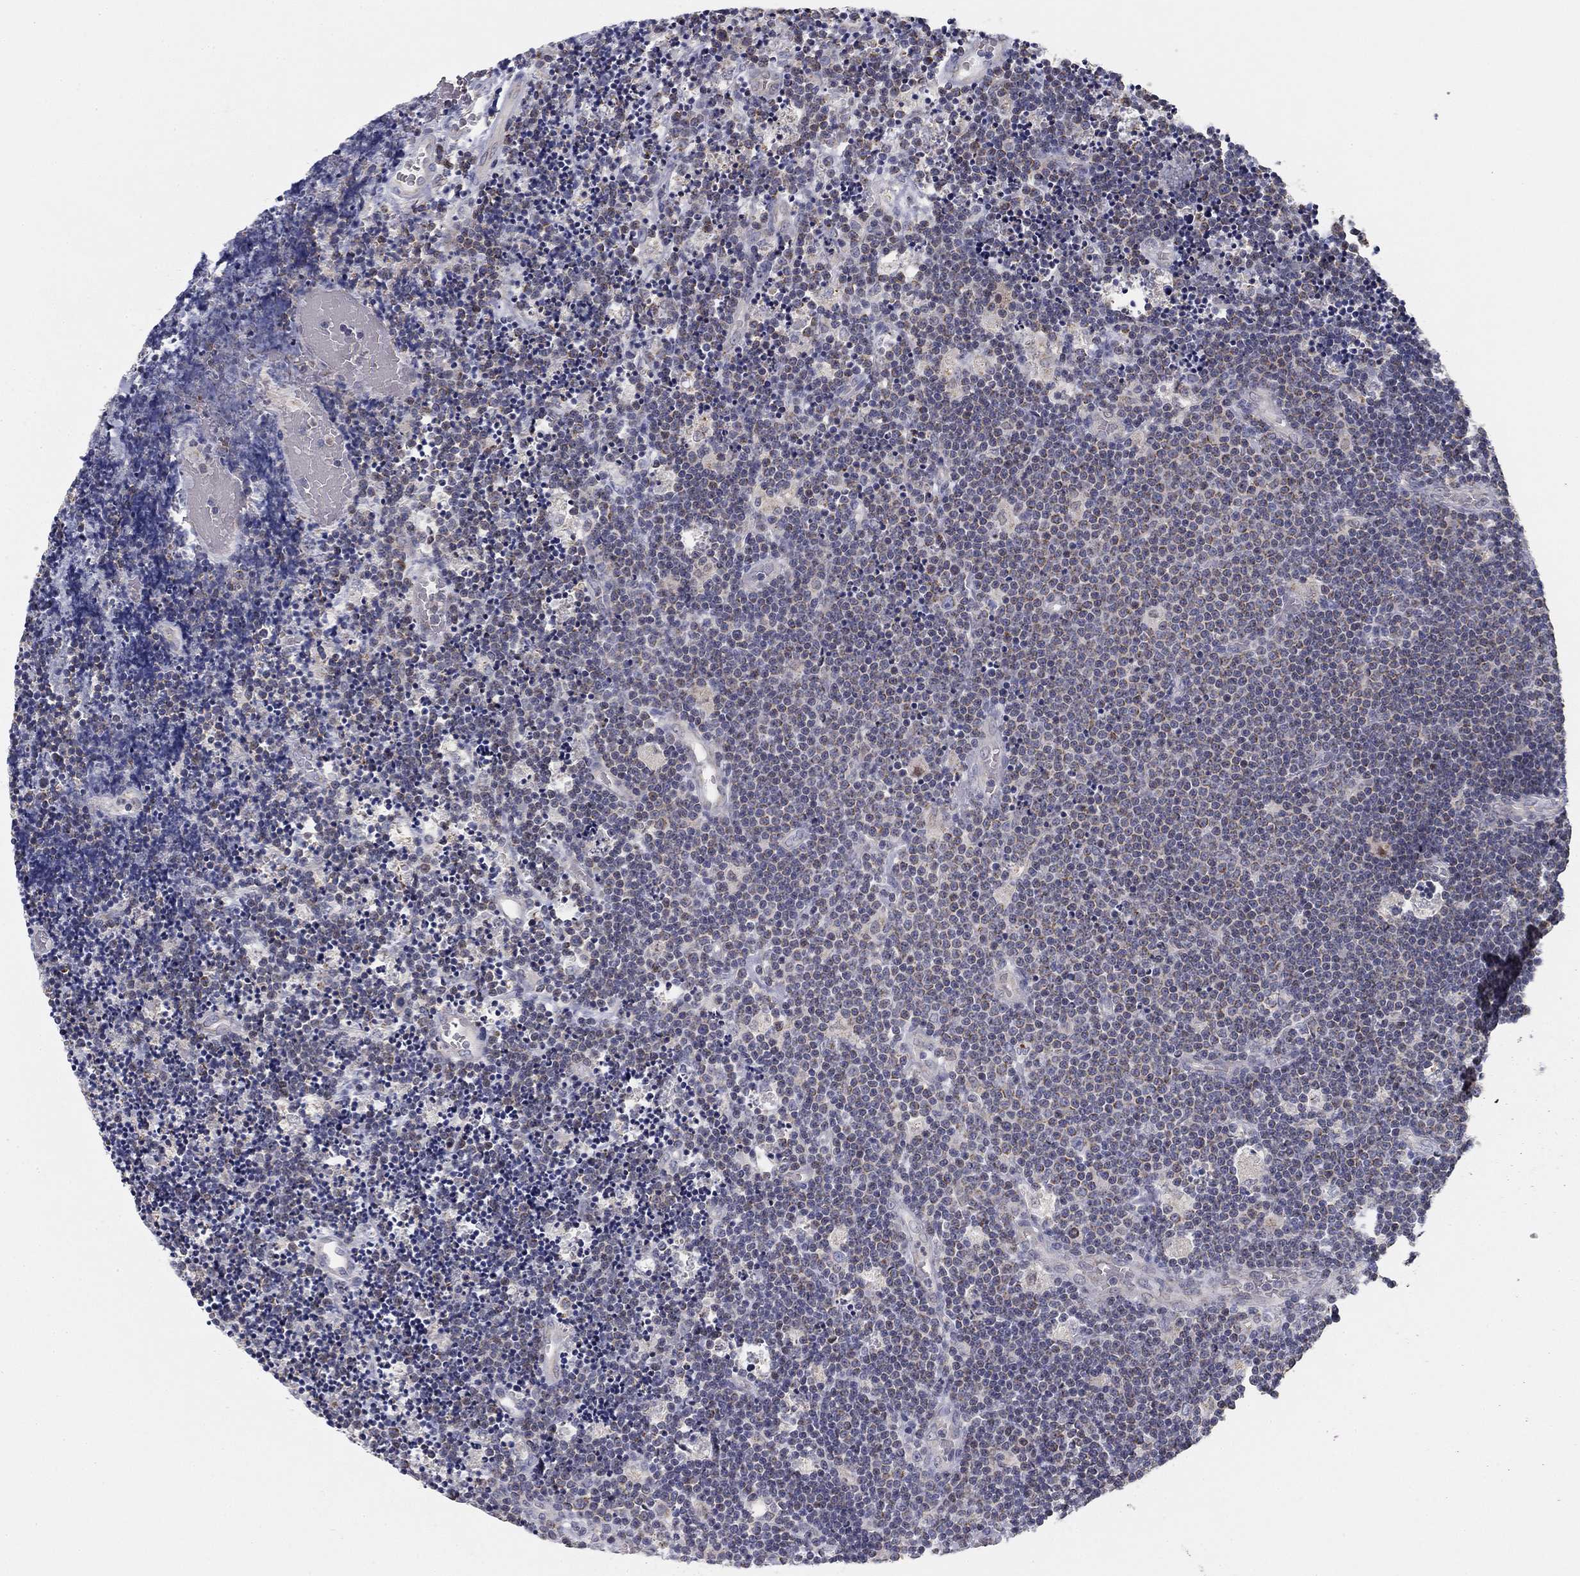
{"staining": {"intensity": "negative", "quantity": "none", "location": "none"}, "tissue": "lymphoma", "cell_type": "Tumor cells", "image_type": "cancer", "snomed": [{"axis": "morphology", "description": "Malignant lymphoma, non-Hodgkin's type, Low grade"}, {"axis": "topography", "description": "Brain"}], "caption": "Tumor cells are negative for brown protein staining in lymphoma. Nuclei are stained in blue.", "gene": "SLC2A9", "patient": {"sex": "female", "age": 66}}